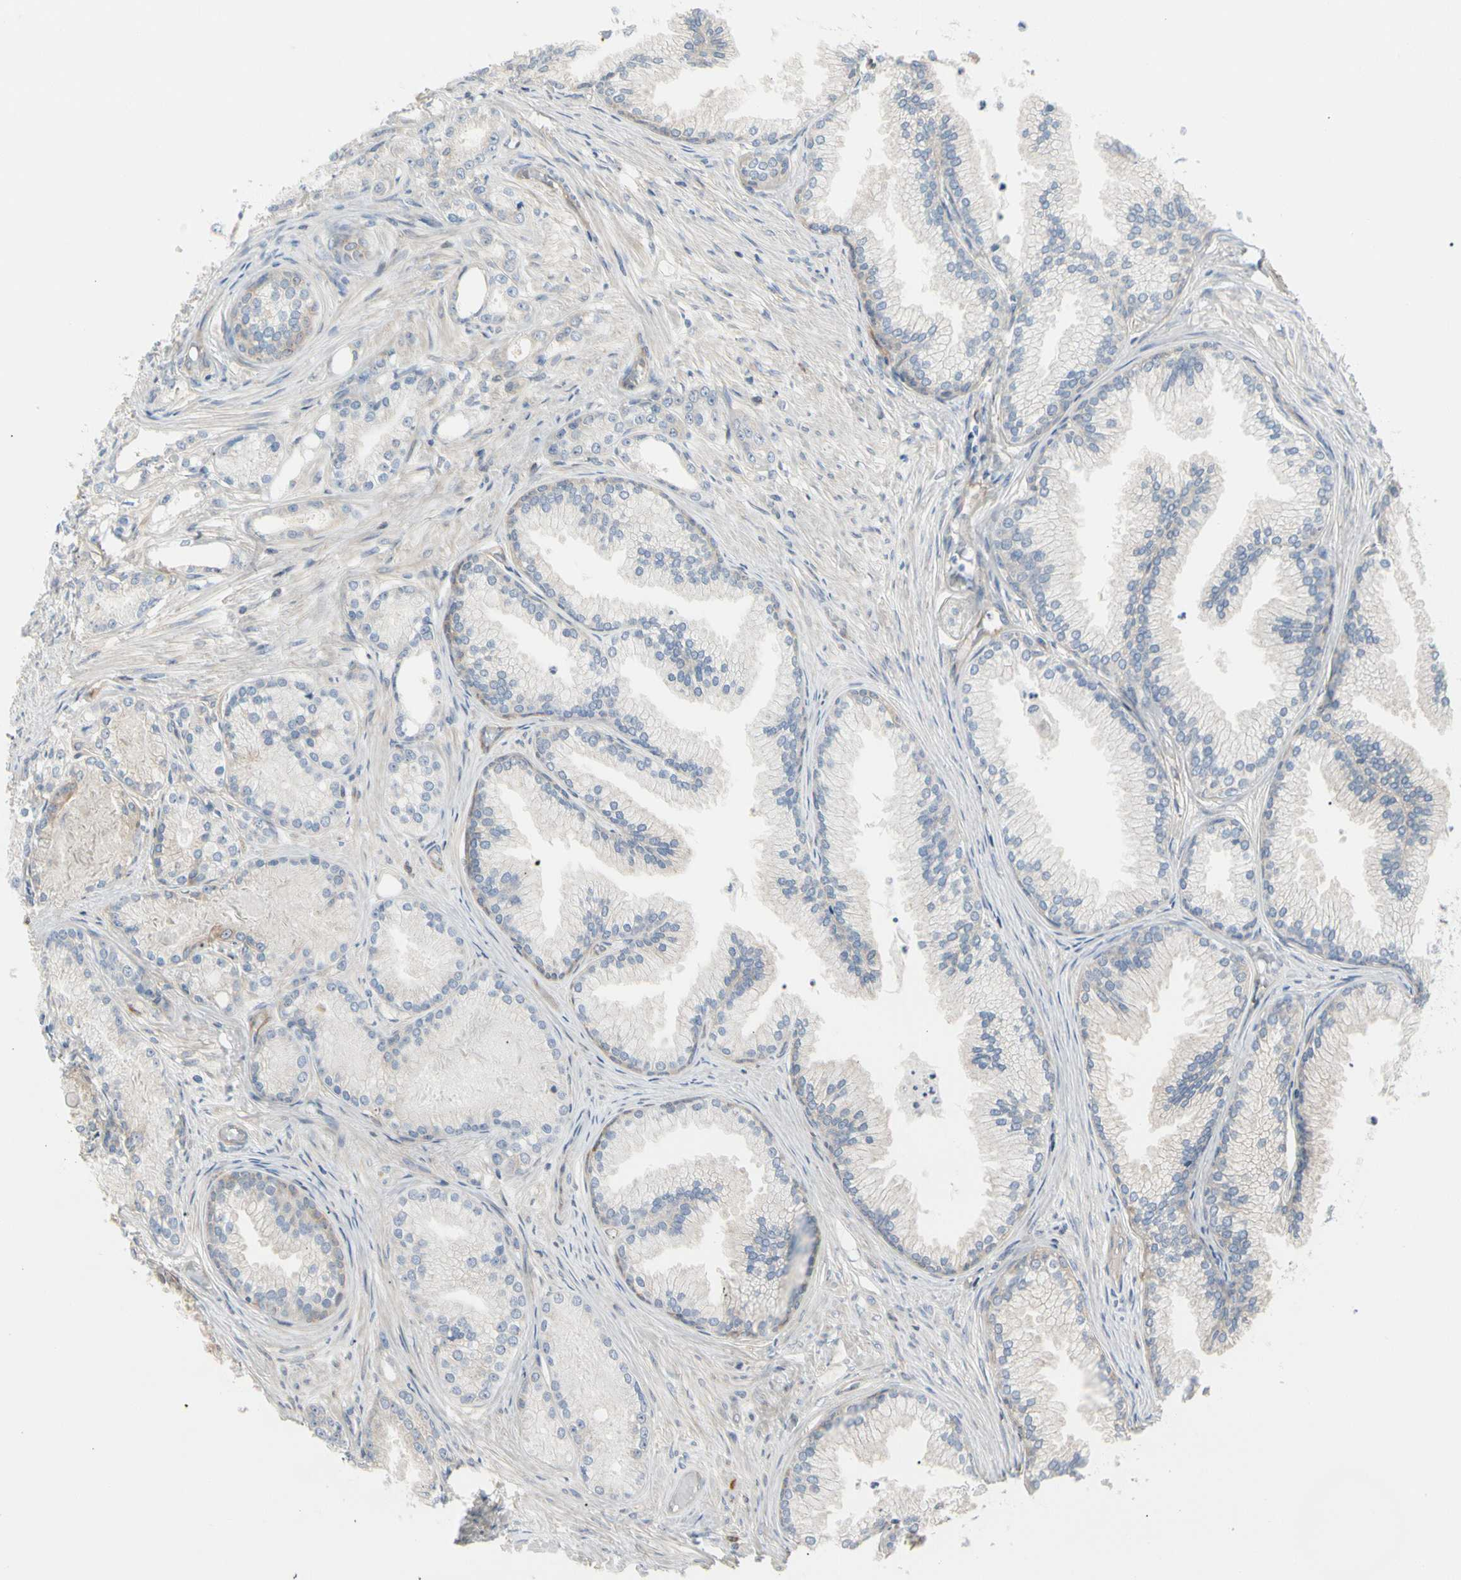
{"staining": {"intensity": "negative", "quantity": "none", "location": "none"}, "tissue": "prostate cancer", "cell_type": "Tumor cells", "image_type": "cancer", "snomed": [{"axis": "morphology", "description": "Adenocarcinoma, Low grade"}, {"axis": "topography", "description": "Prostate"}], "caption": "High power microscopy histopathology image of an immunohistochemistry histopathology image of prostate adenocarcinoma (low-grade), revealing no significant positivity in tumor cells.", "gene": "NFKB2", "patient": {"sex": "male", "age": 72}}